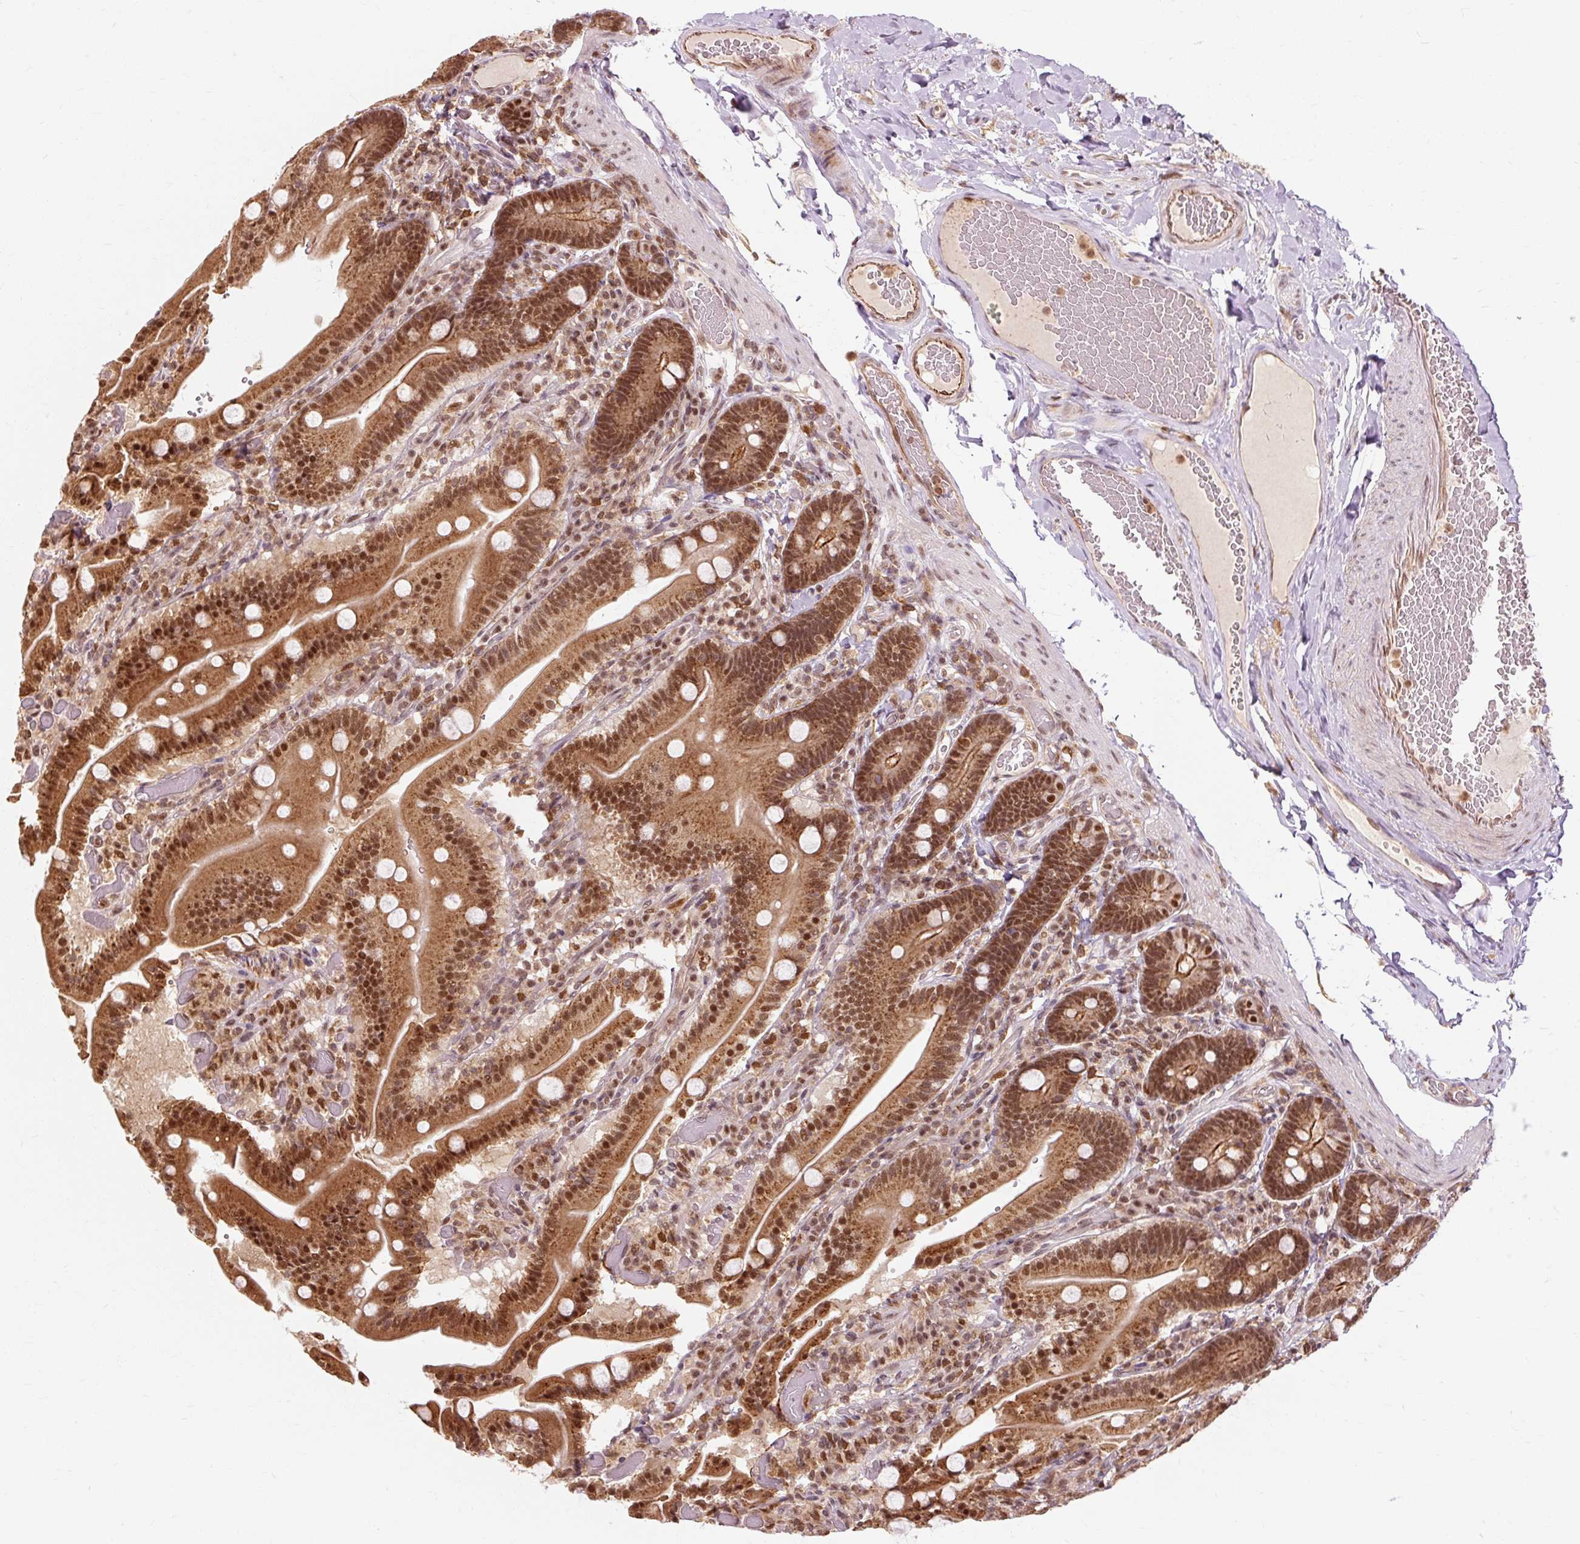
{"staining": {"intensity": "strong", "quantity": ">75%", "location": "cytoplasmic/membranous,nuclear"}, "tissue": "duodenum", "cell_type": "Glandular cells", "image_type": "normal", "snomed": [{"axis": "morphology", "description": "Normal tissue, NOS"}, {"axis": "topography", "description": "Duodenum"}], "caption": "Immunohistochemistry (DAB) staining of normal human duodenum reveals strong cytoplasmic/membranous,nuclear protein expression in approximately >75% of glandular cells.", "gene": "CSTF1", "patient": {"sex": "female", "age": 62}}